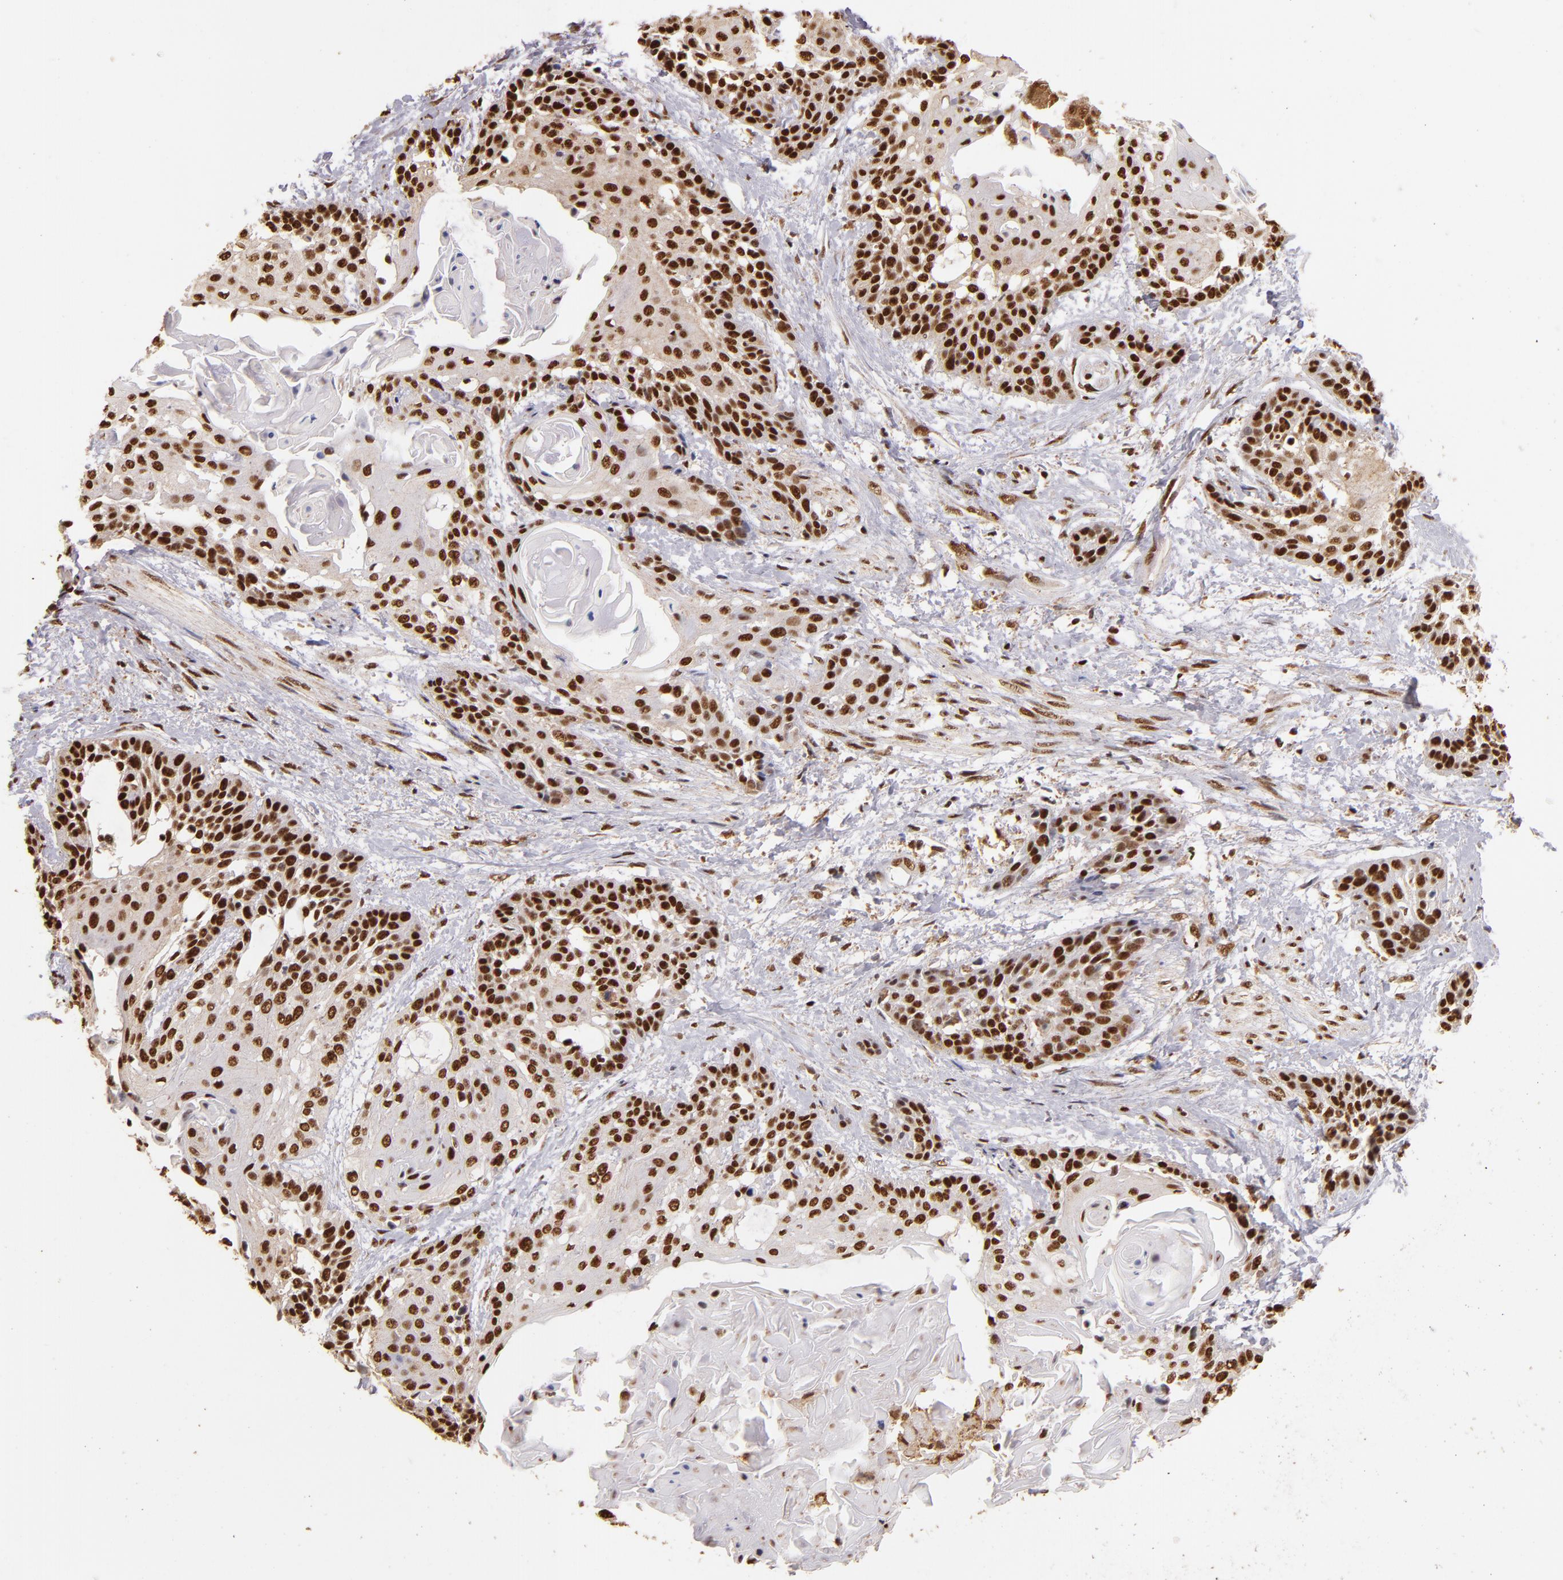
{"staining": {"intensity": "strong", "quantity": ">75%", "location": "nuclear"}, "tissue": "cervical cancer", "cell_type": "Tumor cells", "image_type": "cancer", "snomed": [{"axis": "morphology", "description": "Squamous cell carcinoma, NOS"}, {"axis": "topography", "description": "Cervix"}], "caption": "This histopathology image exhibits squamous cell carcinoma (cervical) stained with immunohistochemistry to label a protein in brown. The nuclear of tumor cells show strong positivity for the protein. Nuclei are counter-stained blue.", "gene": "SP1", "patient": {"sex": "female", "age": 57}}